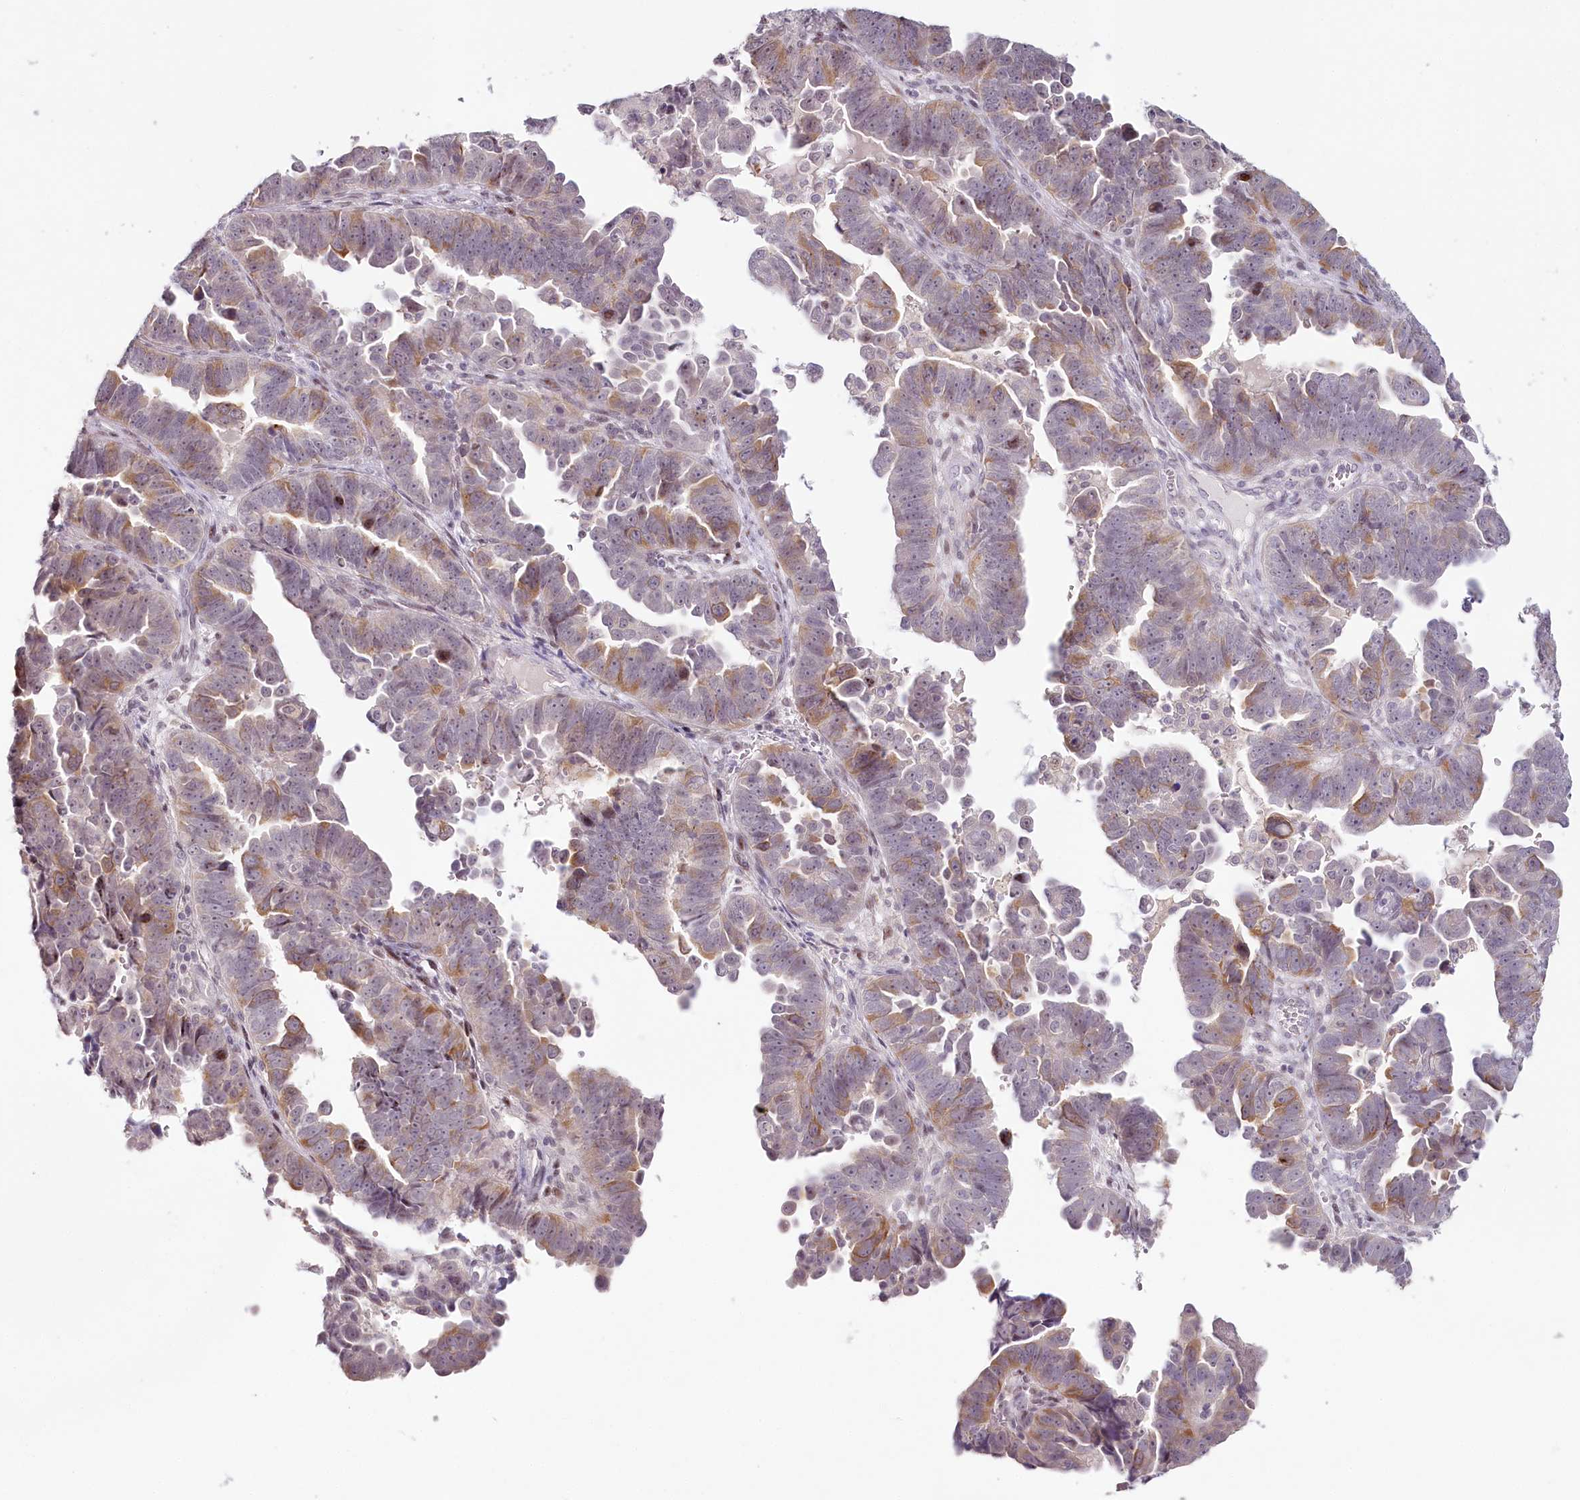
{"staining": {"intensity": "moderate", "quantity": "<25%", "location": "cytoplasmic/membranous"}, "tissue": "endometrial cancer", "cell_type": "Tumor cells", "image_type": "cancer", "snomed": [{"axis": "morphology", "description": "Adenocarcinoma, NOS"}, {"axis": "topography", "description": "Endometrium"}], "caption": "Endometrial cancer (adenocarcinoma) stained with a brown dye exhibits moderate cytoplasmic/membranous positive expression in about <25% of tumor cells.", "gene": "HPD", "patient": {"sex": "female", "age": 75}}